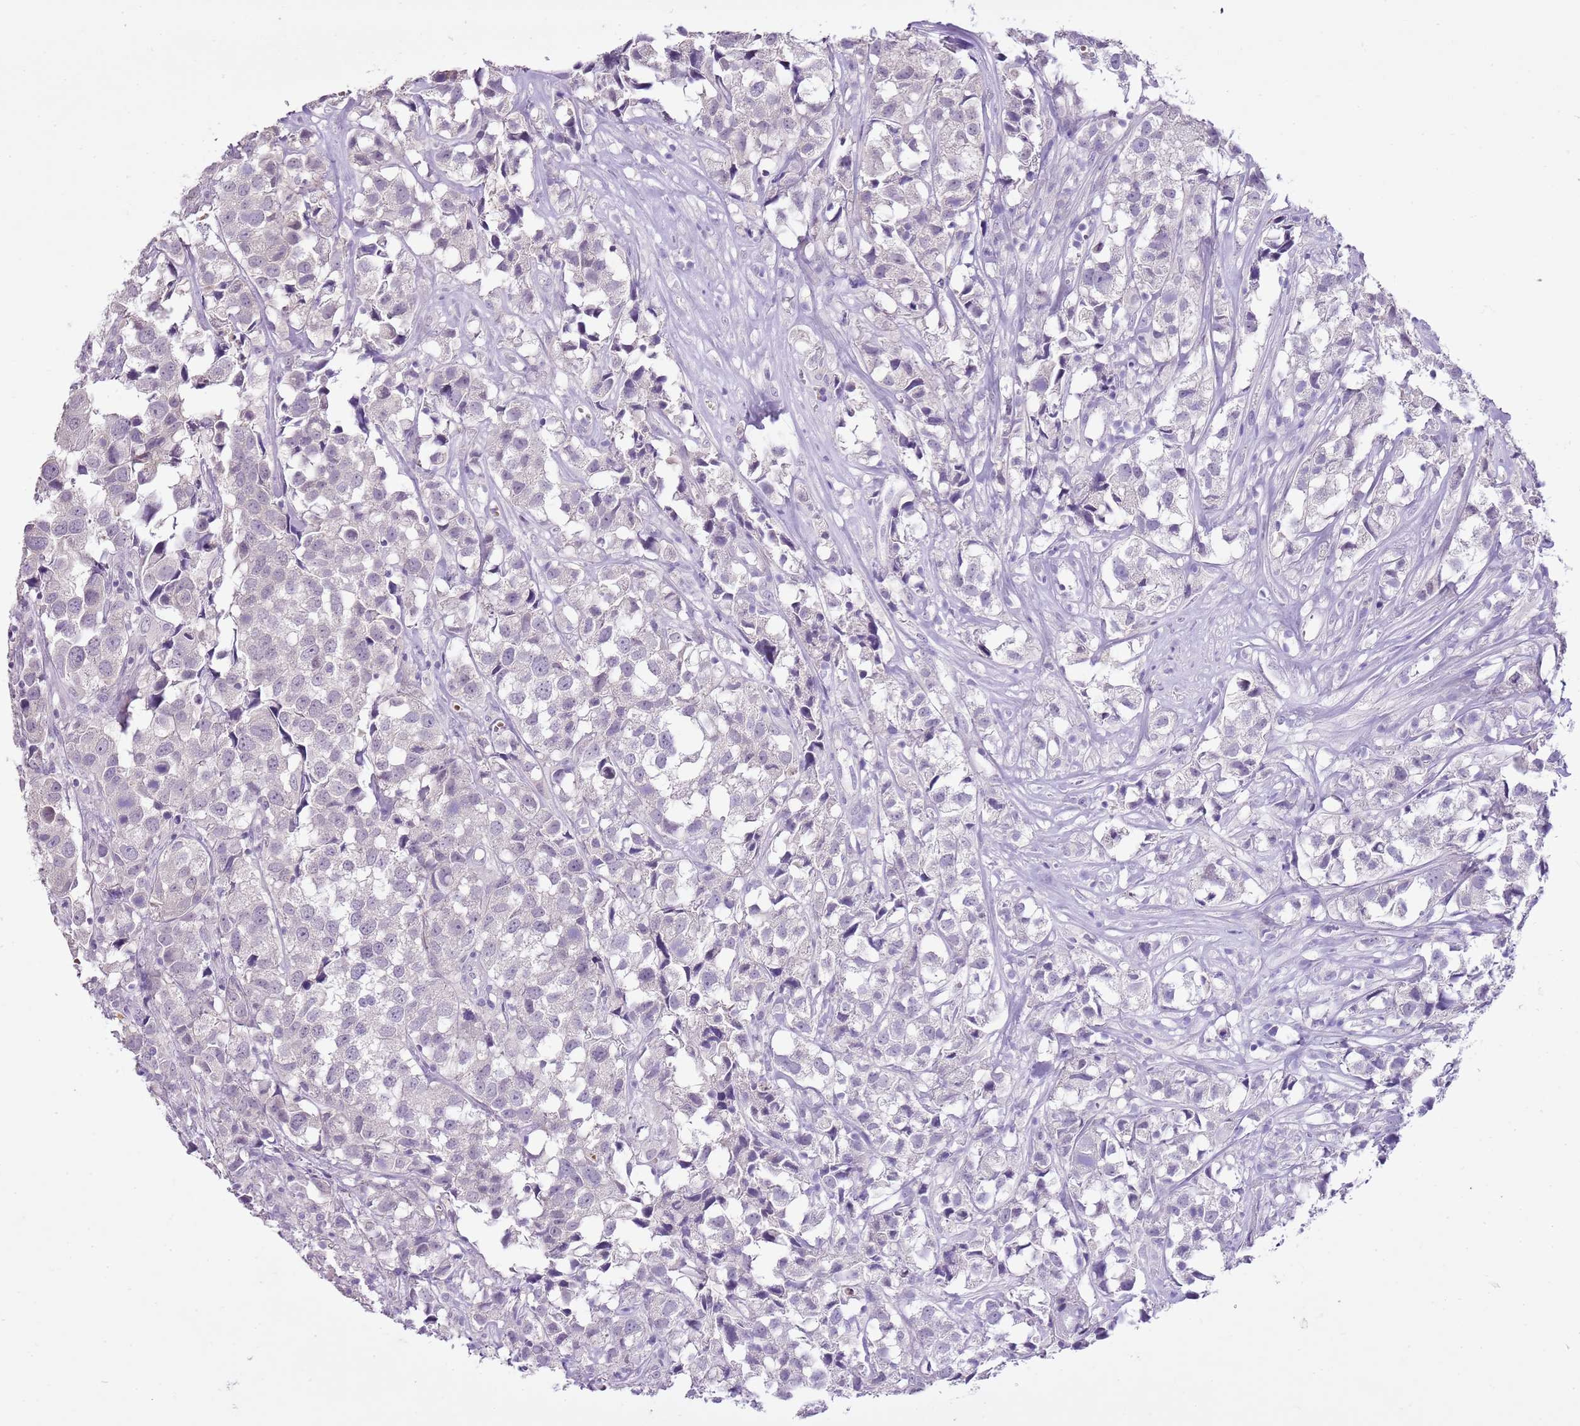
{"staining": {"intensity": "negative", "quantity": "none", "location": "none"}, "tissue": "urothelial cancer", "cell_type": "Tumor cells", "image_type": "cancer", "snomed": [{"axis": "morphology", "description": "Urothelial carcinoma, High grade"}, {"axis": "topography", "description": "Urinary bladder"}], "caption": "Immunohistochemistry (IHC) image of urothelial carcinoma (high-grade) stained for a protein (brown), which exhibits no expression in tumor cells.", "gene": "XPO7", "patient": {"sex": "female", "age": 75}}